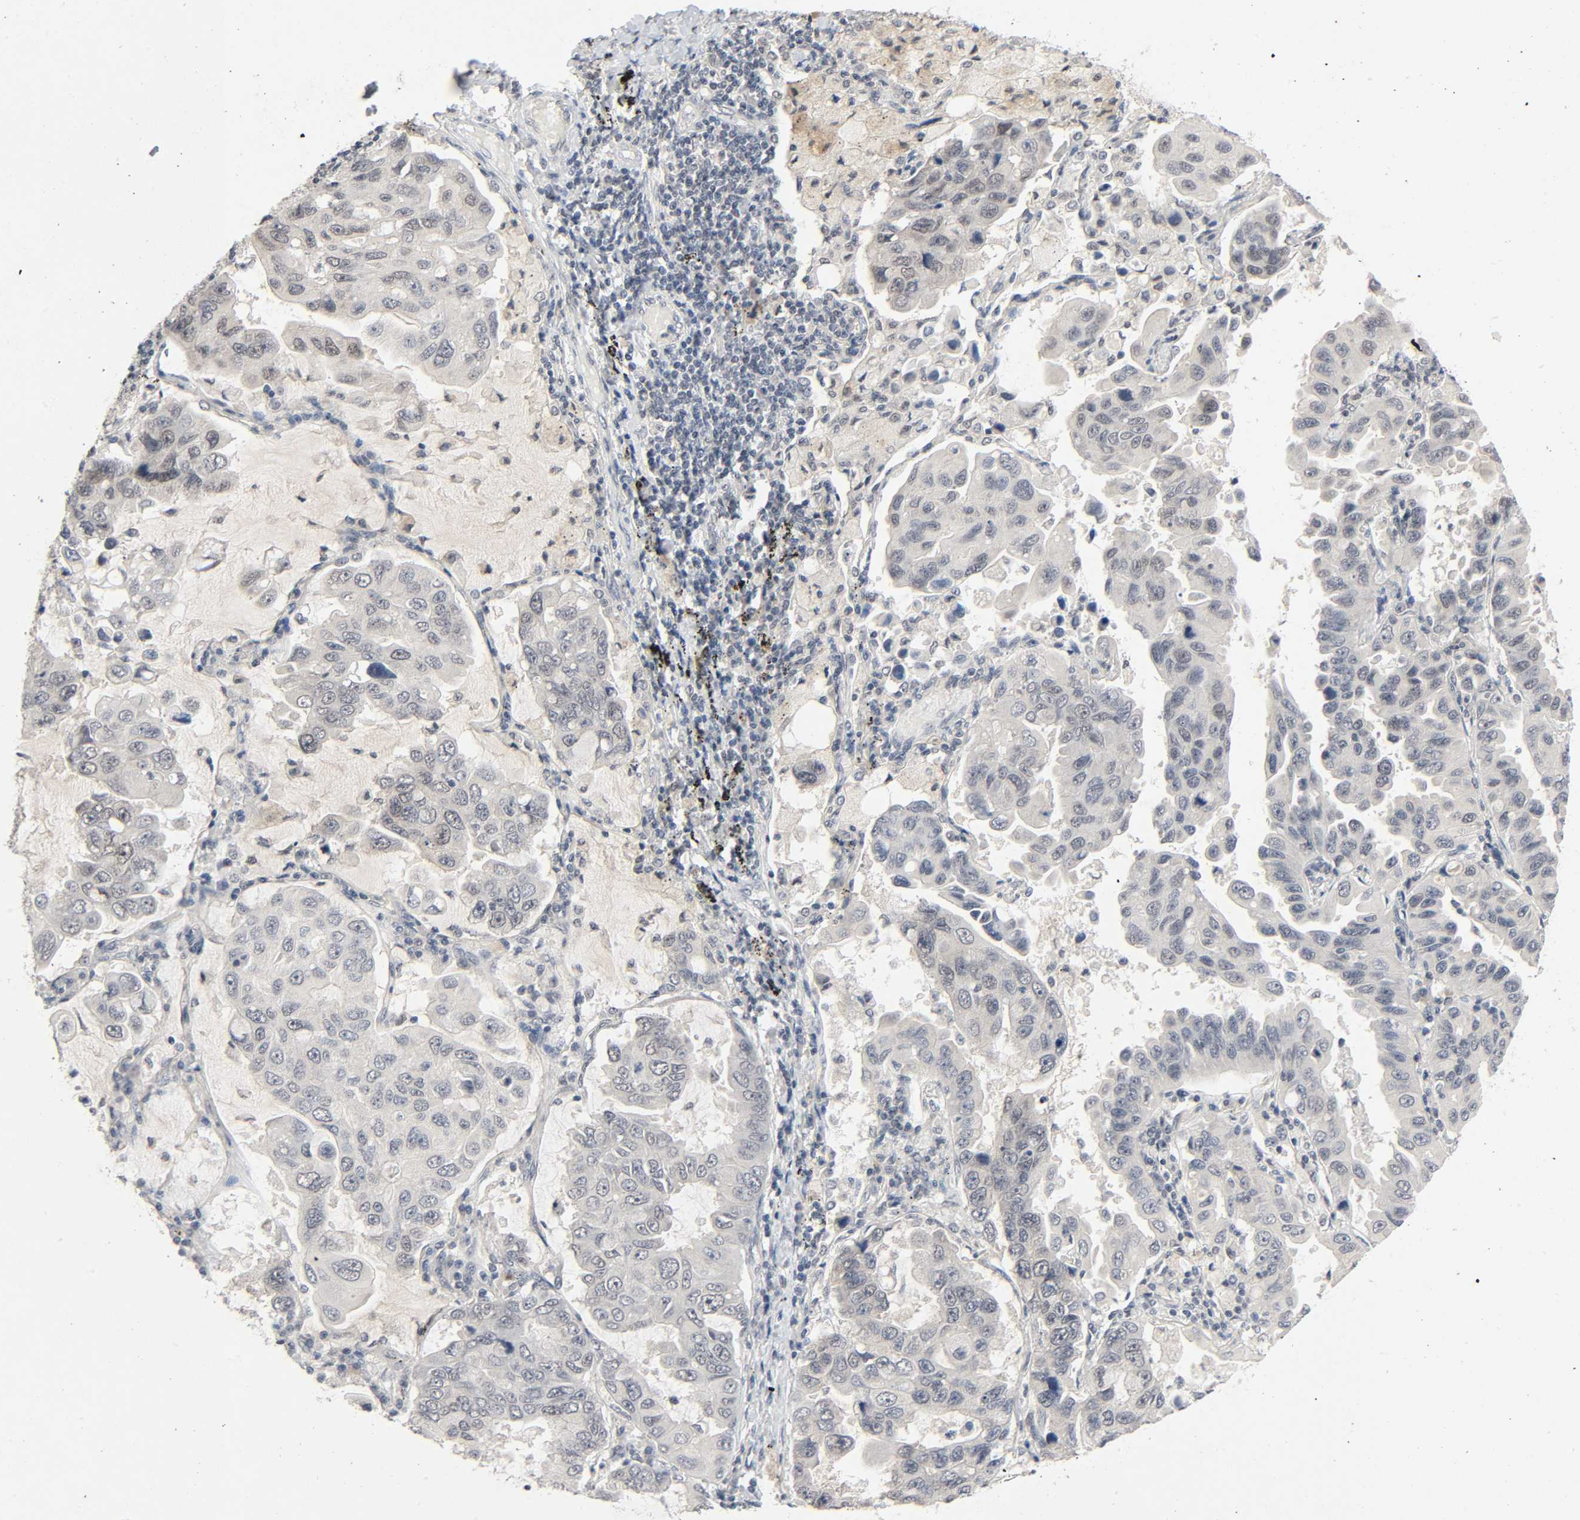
{"staining": {"intensity": "negative", "quantity": "none", "location": "none"}, "tissue": "lung cancer", "cell_type": "Tumor cells", "image_type": "cancer", "snomed": [{"axis": "morphology", "description": "Adenocarcinoma, NOS"}, {"axis": "topography", "description": "Lung"}], "caption": "Photomicrograph shows no significant protein expression in tumor cells of lung adenocarcinoma.", "gene": "MAPKAPK5", "patient": {"sex": "male", "age": 64}}